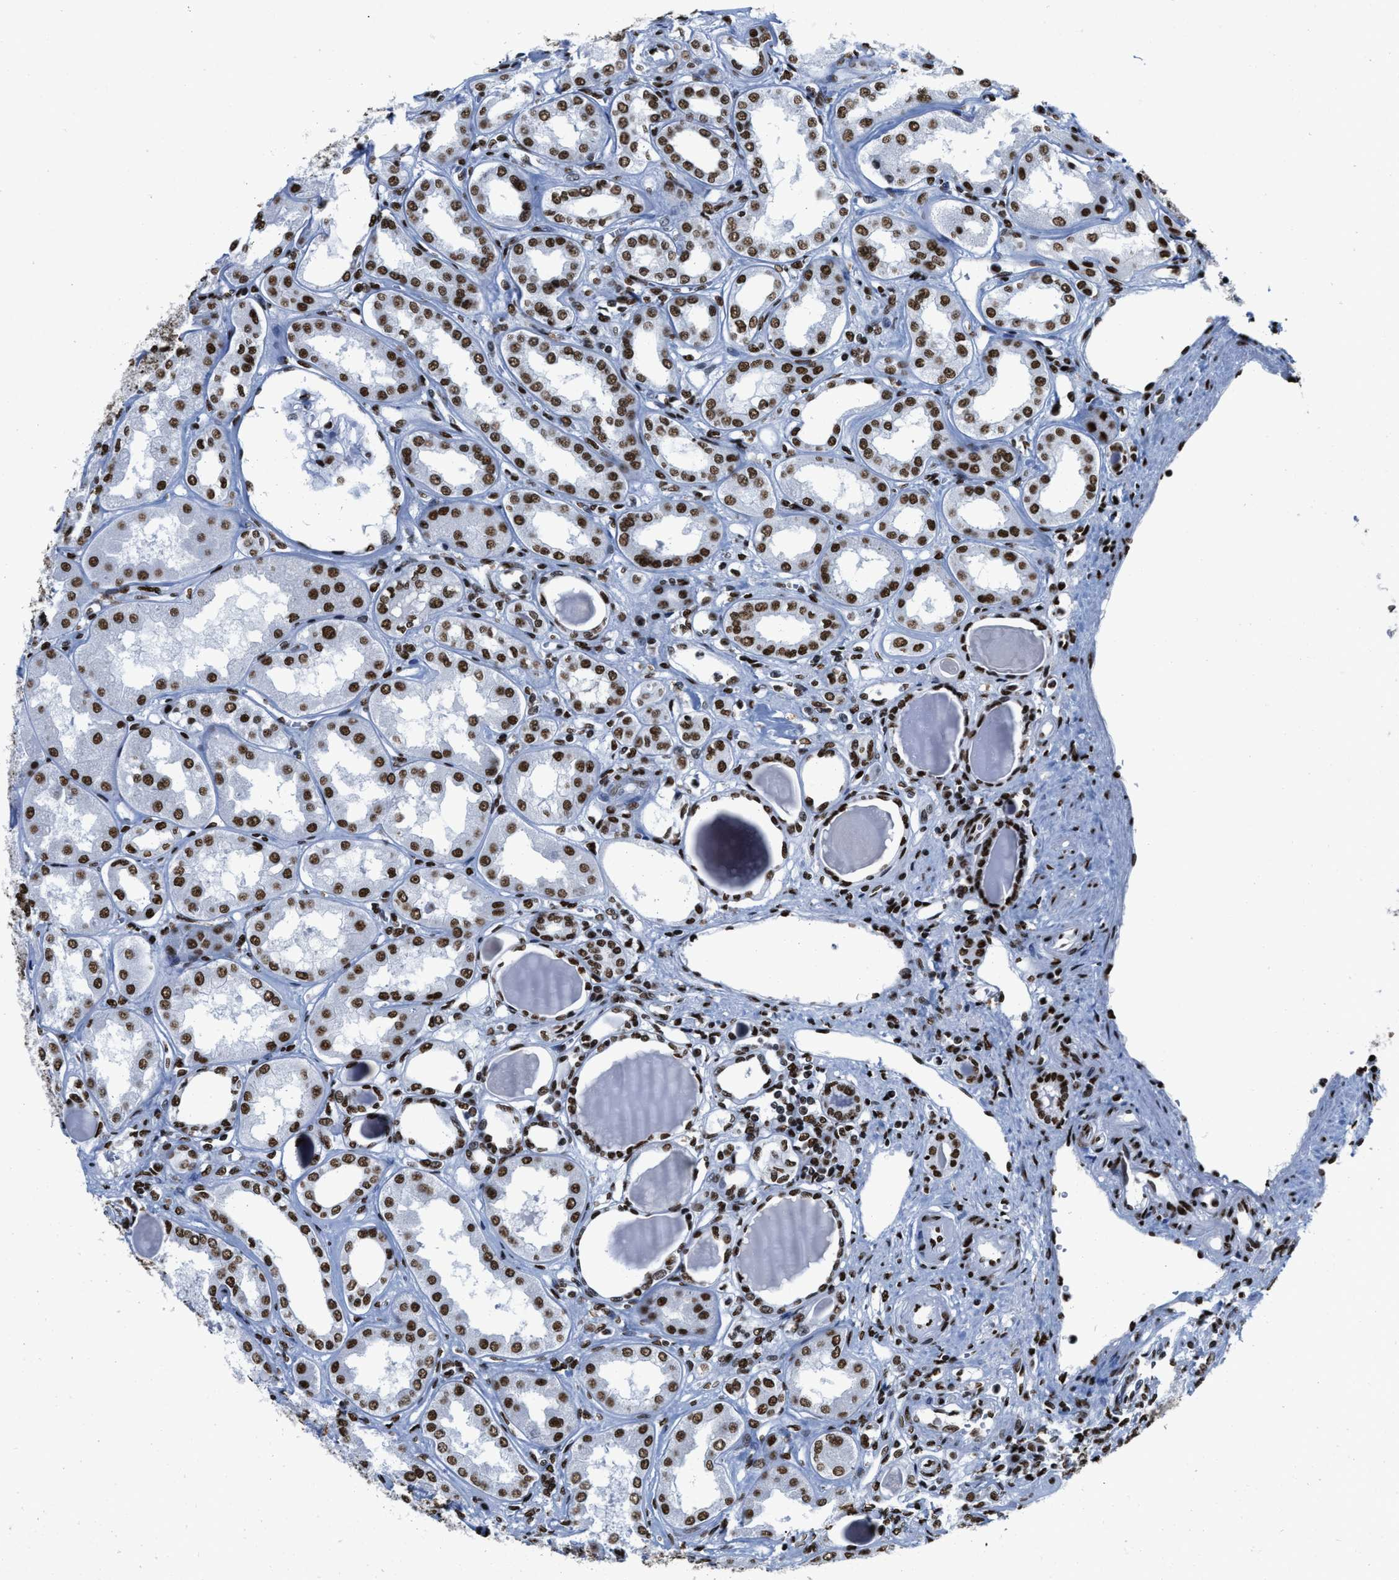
{"staining": {"intensity": "strong", "quantity": ">75%", "location": "nuclear"}, "tissue": "kidney", "cell_type": "Cells in glomeruli", "image_type": "normal", "snomed": [{"axis": "morphology", "description": "Normal tissue, NOS"}, {"axis": "topography", "description": "Kidney"}], "caption": "Immunohistochemical staining of unremarkable kidney reveals strong nuclear protein expression in about >75% of cells in glomeruli.", "gene": "SMARCC2", "patient": {"sex": "female", "age": 56}}